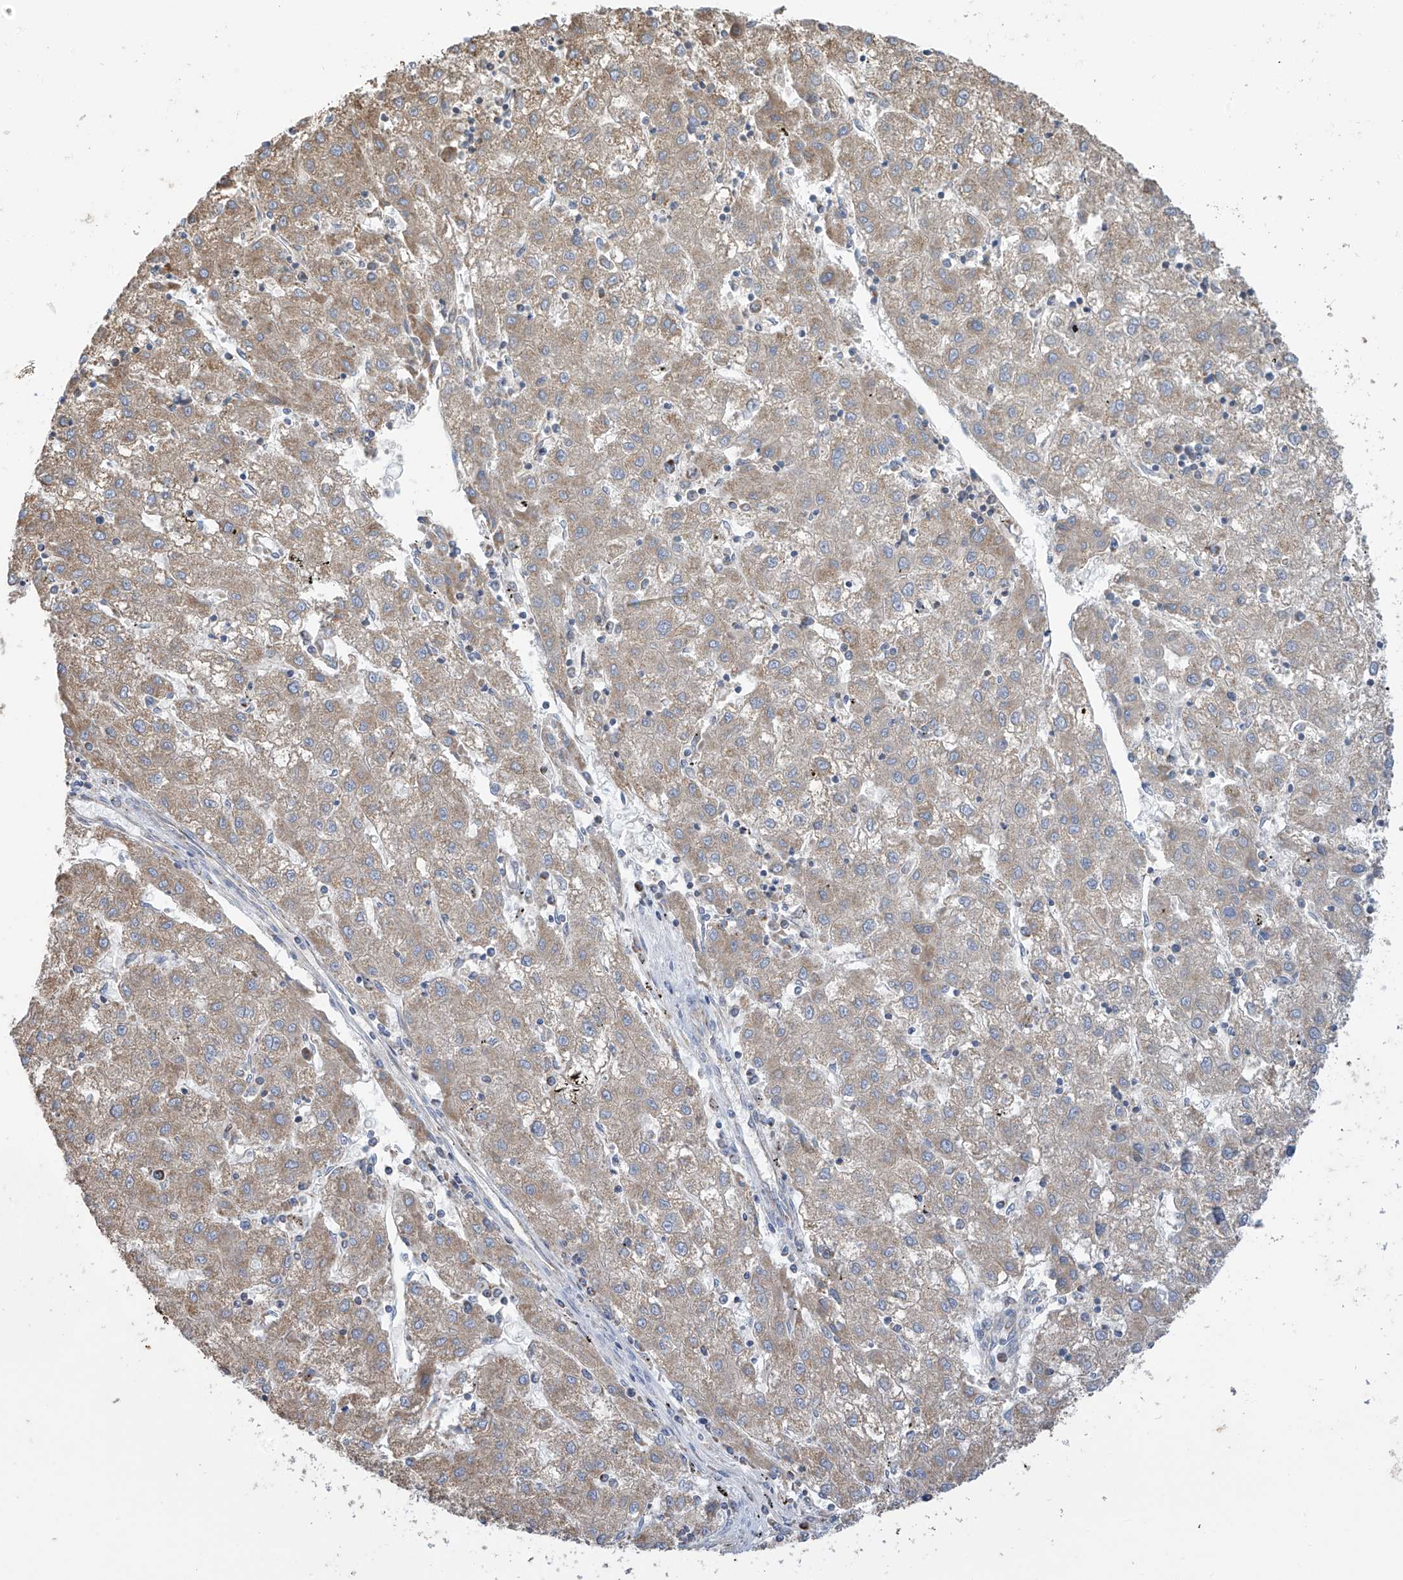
{"staining": {"intensity": "weak", "quantity": ">75%", "location": "cytoplasmic/membranous"}, "tissue": "liver cancer", "cell_type": "Tumor cells", "image_type": "cancer", "snomed": [{"axis": "morphology", "description": "Carcinoma, Hepatocellular, NOS"}, {"axis": "topography", "description": "Liver"}], "caption": "Brown immunohistochemical staining in human liver hepatocellular carcinoma displays weak cytoplasmic/membranous expression in approximately >75% of tumor cells. (DAB IHC with brightfield microscopy, high magnification).", "gene": "PNPT1", "patient": {"sex": "male", "age": 72}}